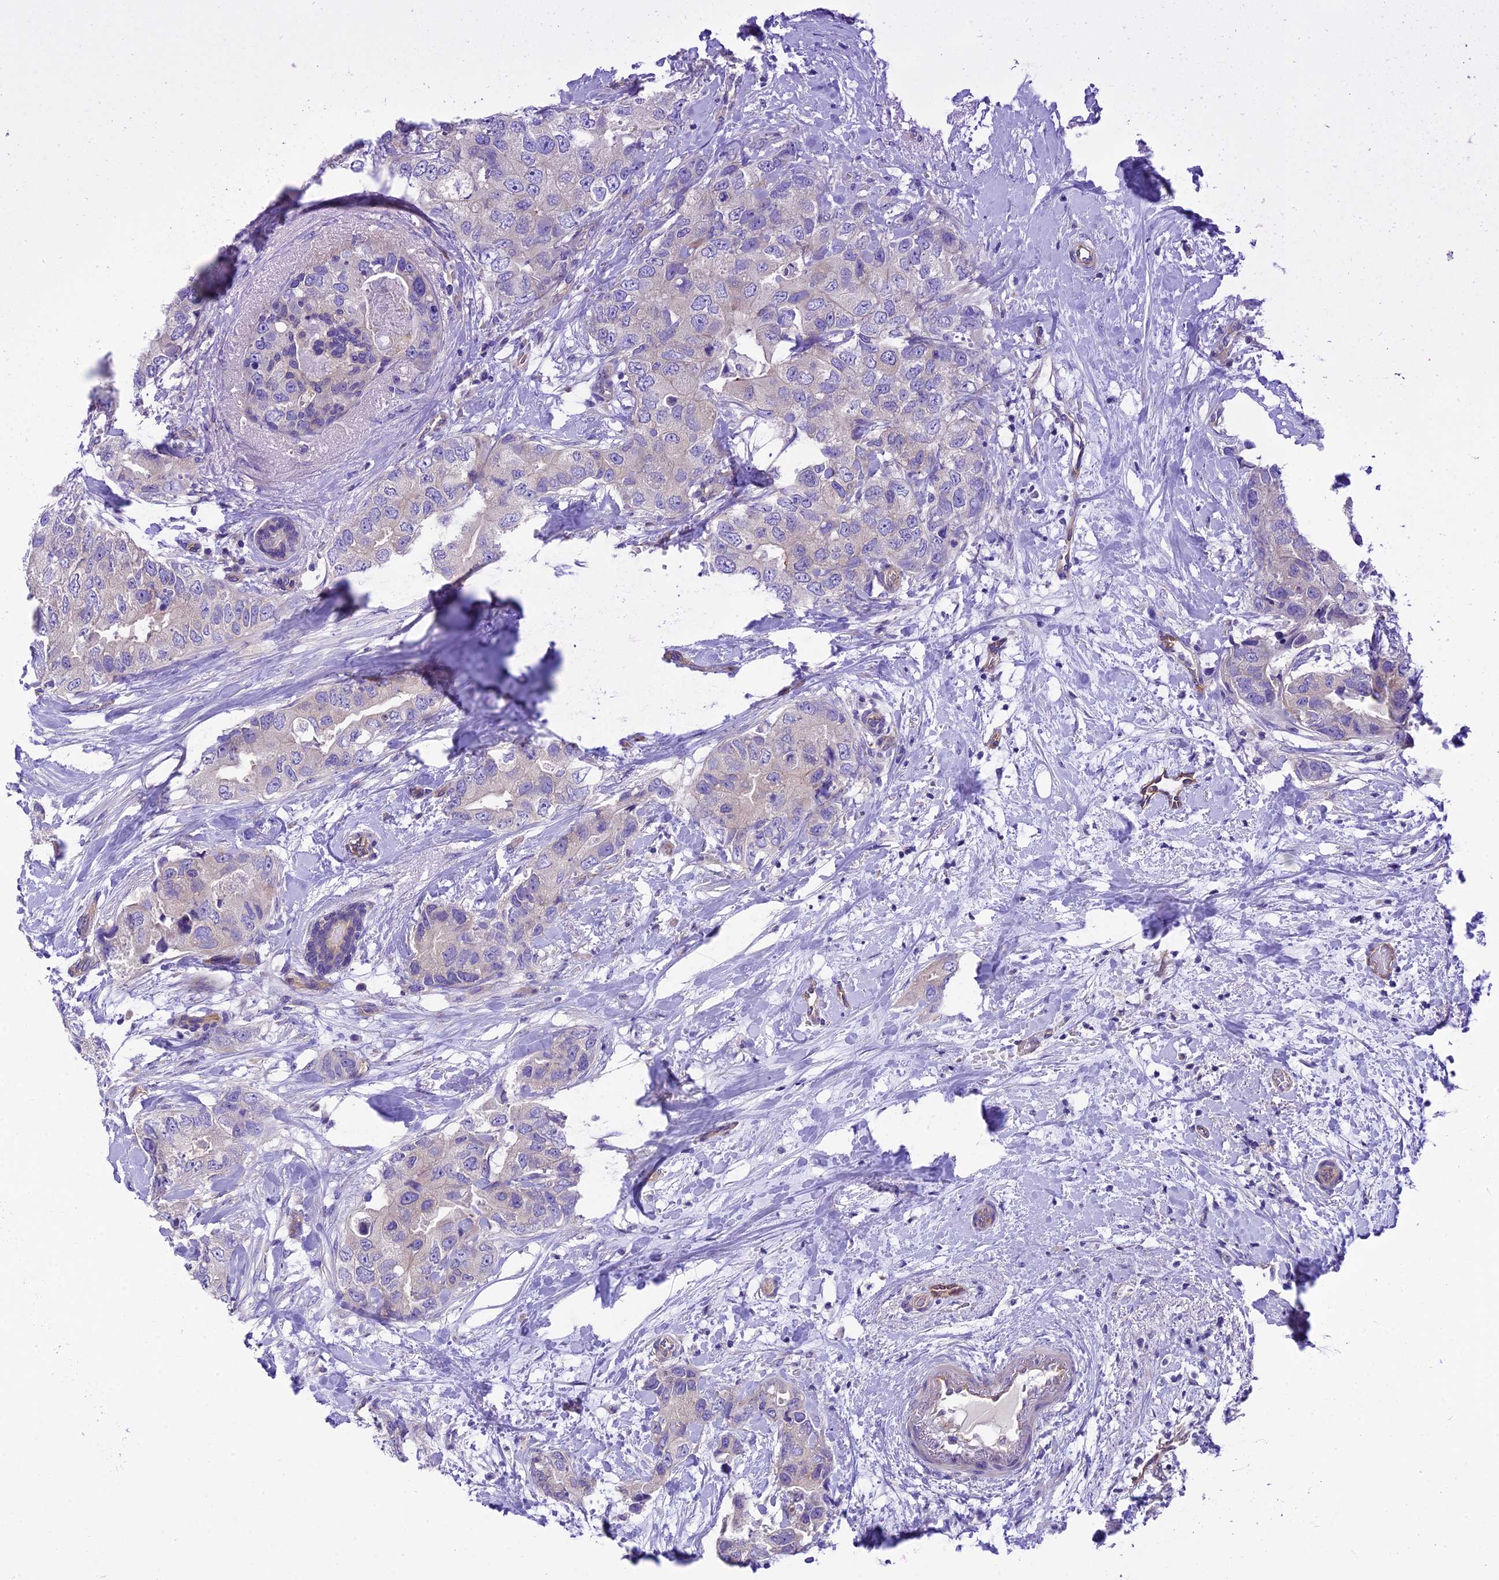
{"staining": {"intensity": "negative", "quantity": "none", "location": "none"}, "tissue": "breast cancer", "cell_type": "Tumor cells", "image_type": "cancer", "snomed": [{"axis": "morphology", "description": "Duct carcinoma"}, {"axis": "topography", "description": "Breast"}], "caption": "Immunohistochemistry (IHC) micrograph of human breast cancer (infiltrating ductal carcinoma) stained for a protein (brown), which exhibits no expression in tumor cells. (DAB (3,3'-diaminobenzidine) IHC visualized using brightfield microscopy, high magnification).", "gene": "PPFIA3", "patient": {"sex": "female", "age": 62}}